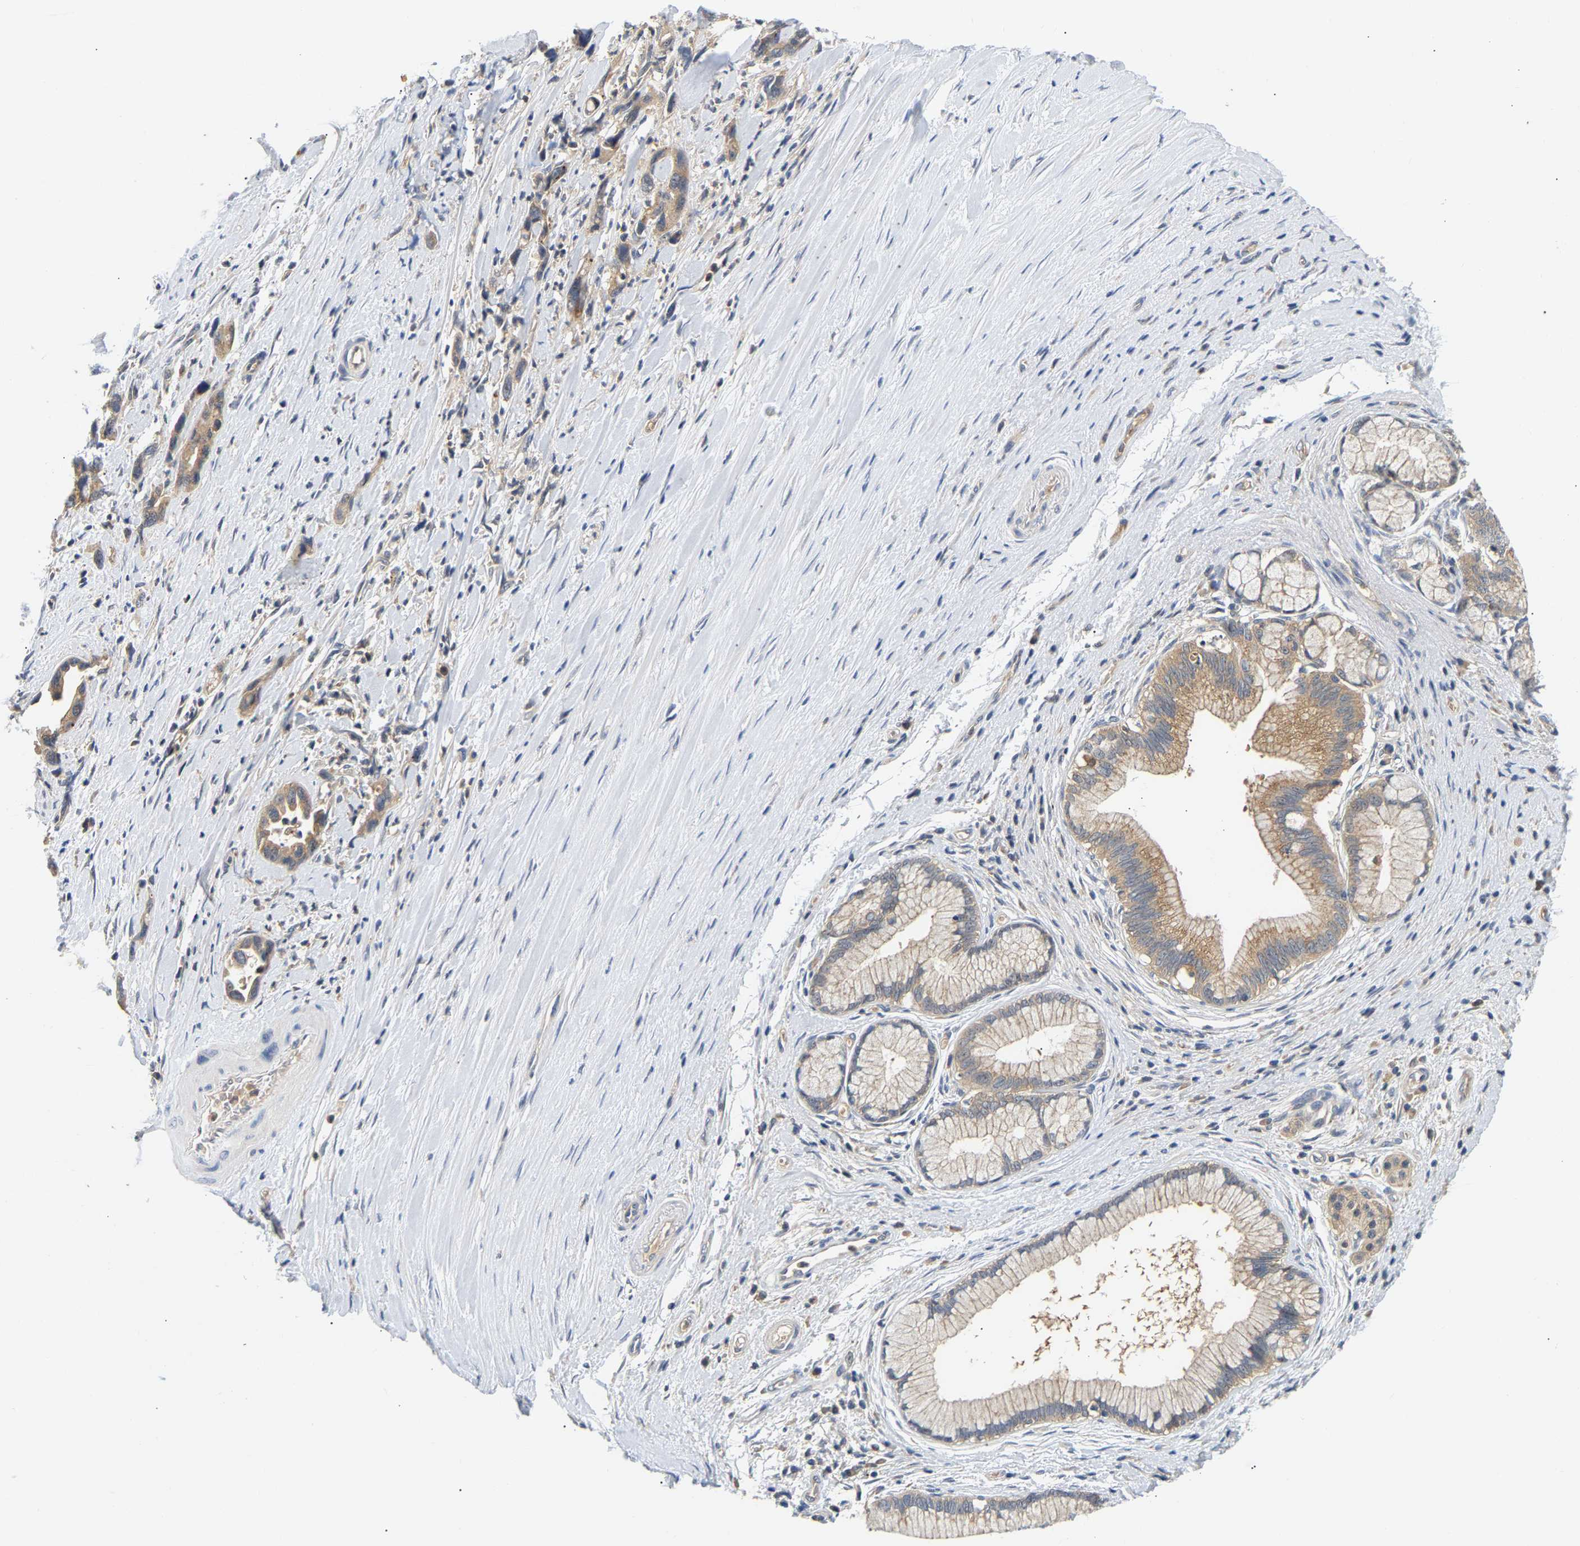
{"staining": {"intensity": "weak", "quantity": ">75%", "location": "cytoplasmic/membranous"}, "tissue": "pancreatic cancer", "cell_type": "Tumor cells", "image_type": "cancer", "snomed": [{"axis": "morphology", "description": "Adenocarcinoma, NOS"}, {"axis": "topography", "description": "Pancreas"}], "caption": "Weak cytoplasmic/membranous staining is present in about >75% of tumor cells in pancreatic adenocarcinoma. The protein of interest is stained brown, and the nuclei are stained in blue (DAB IHC with brightfield microscopy, high magnification).", "gene": "PPID", "patient": {"sex": "female", "age": 70}}